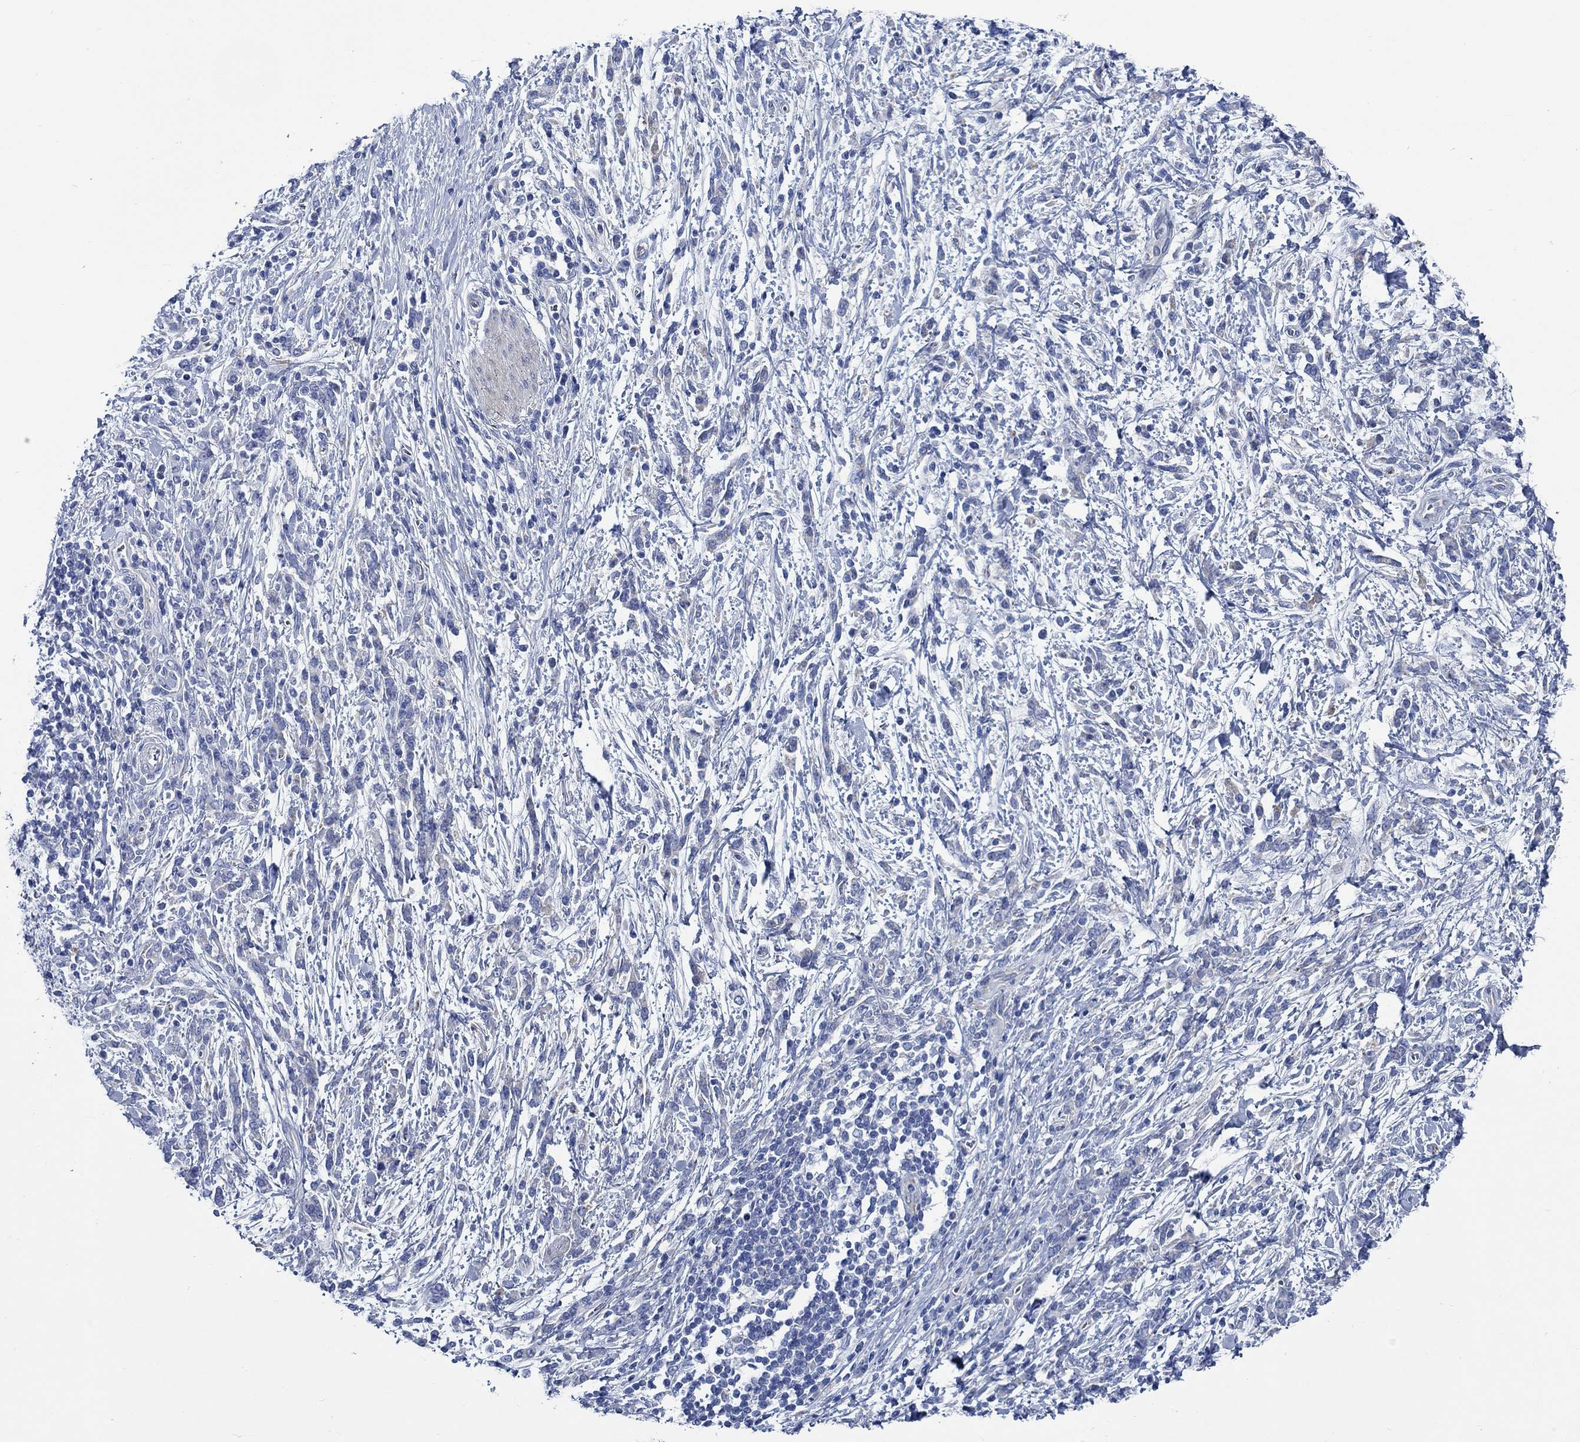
{"staining": {"intensity": "negative", "quantity": "none", "location": "none"}, "tissue": "stomach cancer", "cell_type": "Tumor cells", "image_type": "cancer", "snomed": [{"axis": "morphology", "description": "Adenocarcinoma, NOS"}, {"axis": "topography", "description": "Stomach"}], "caption": "IHC micrograph of stomach cancer (adenocarcinoma) stained for a protein (brown), which shows no expression in tumor cells.", "gene": "SVEP1", "patient": {"sex": "female", "age": 57}}